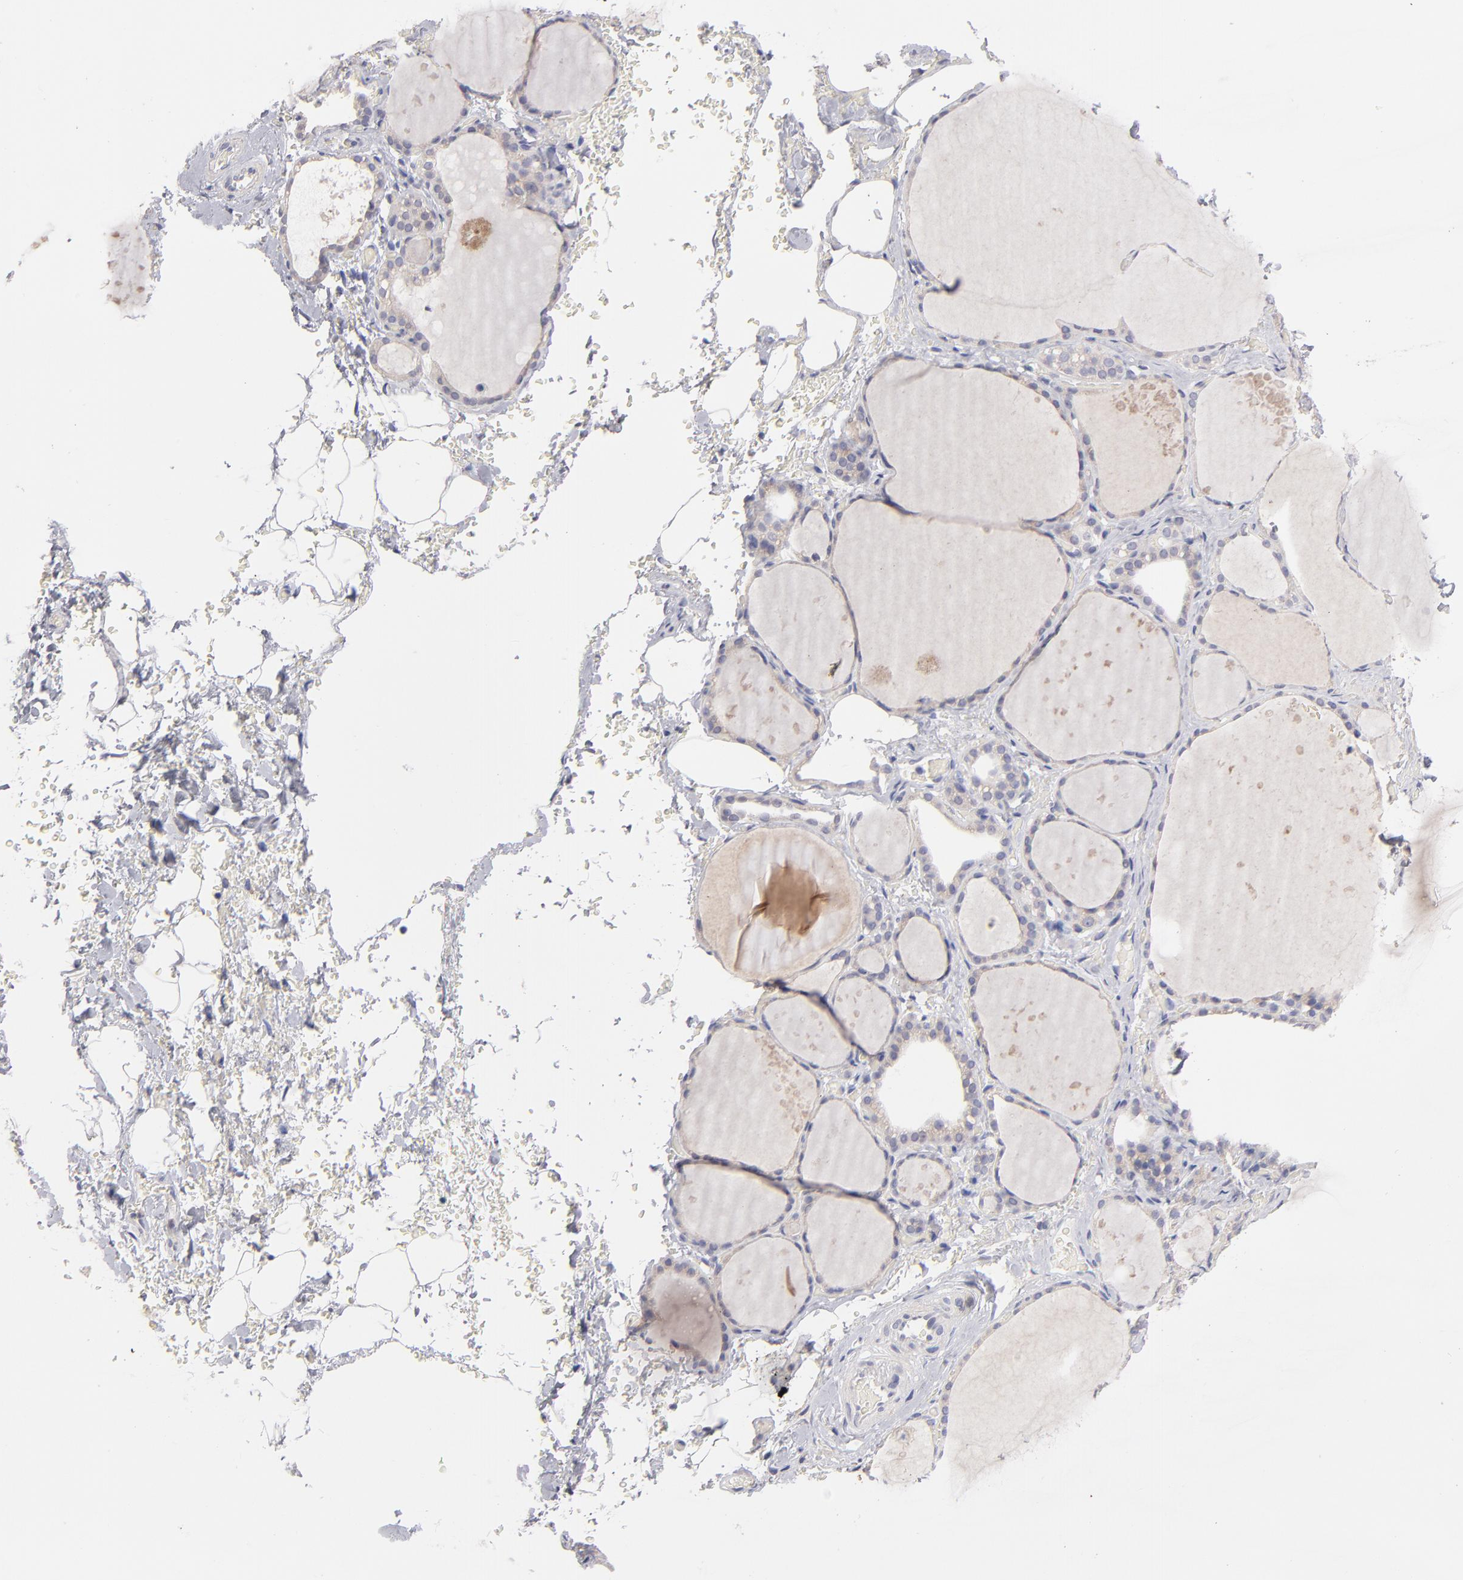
{"staining": {"intensity": "weak", "quantity": ">75%", "location": "cytoplasmic/membranous"}, "tissue": "thyroid gland", "cell_type": "Glandular cells", "image_type": "normal", "snomed": [{"axis": "morphology", "description": "Normal tissue, NOS"}, {"axis": "topography", "description": "Thyroid gland"}], "caption": "IHC histopathology image of benign thyroid gland: human thyroid gland stained using immunohistochemistry (IHC) demonstrates low levels of weak protein expression localized specifically in the cytoplasmic/membranous of glandular cells, appearing as a cytoplasmic/membranous brown color.", "gene": "HCCS", "patient": {"sex": "male", "age": 61}}